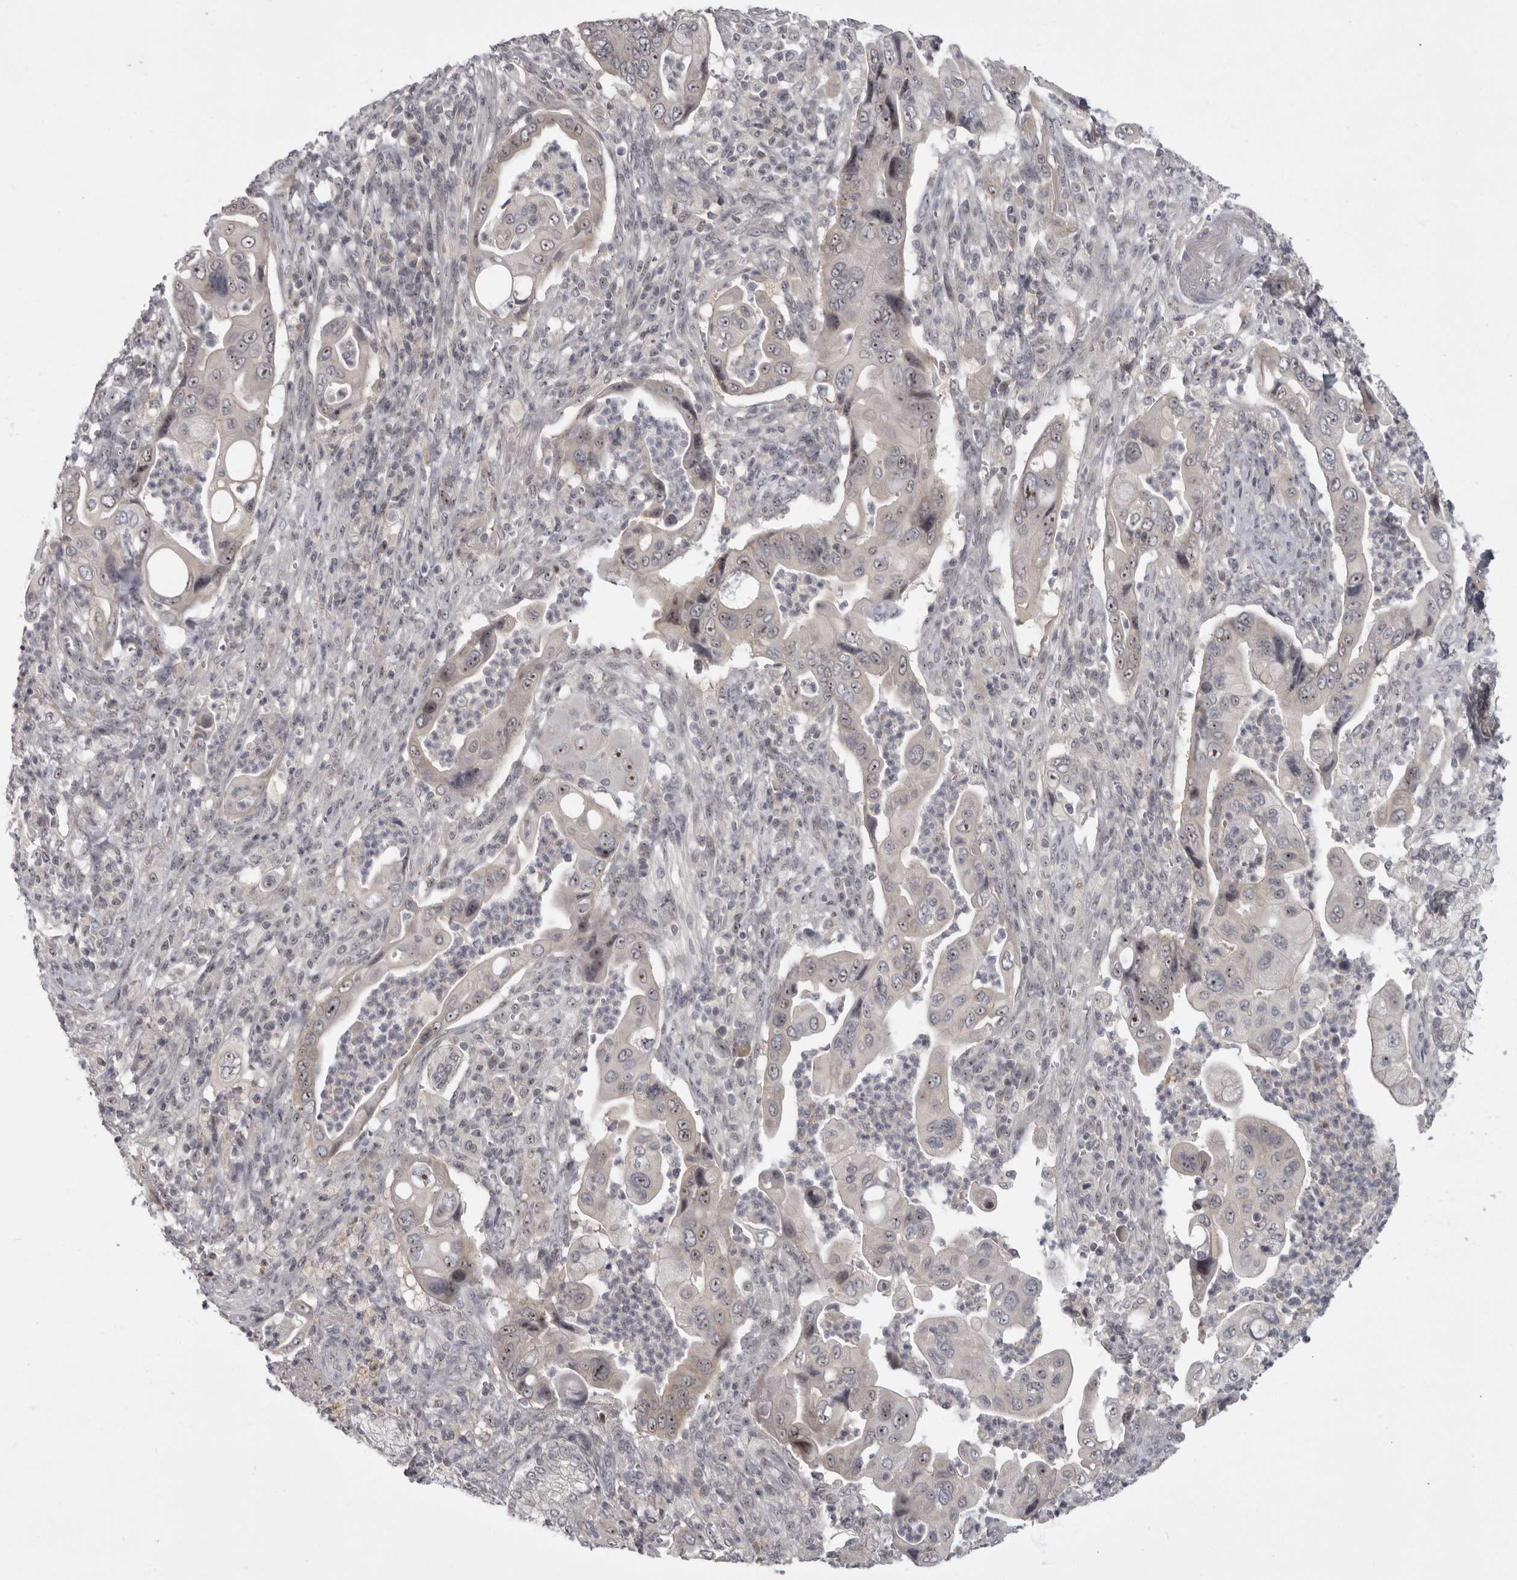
{"staining": {"intensity": "weak", "quantity": "<25%", "location": "nuclear"}, "tissue": "pancreatic cancer", "cell_type": "Tumor cells", "image_type": "cancer", "snomed": [{"axis": "morphology", "description": "Adenocarcinoma, NOS"}, {"axis": "topography", "description": "Pancreas"}], "caption": "Tumor cells show no significant positivity in adenocarcinoma (pancreatic). Nuclei are stained in blue.", "gene": "MRTO4", "patient": {"sex": "male", "age": 78}}